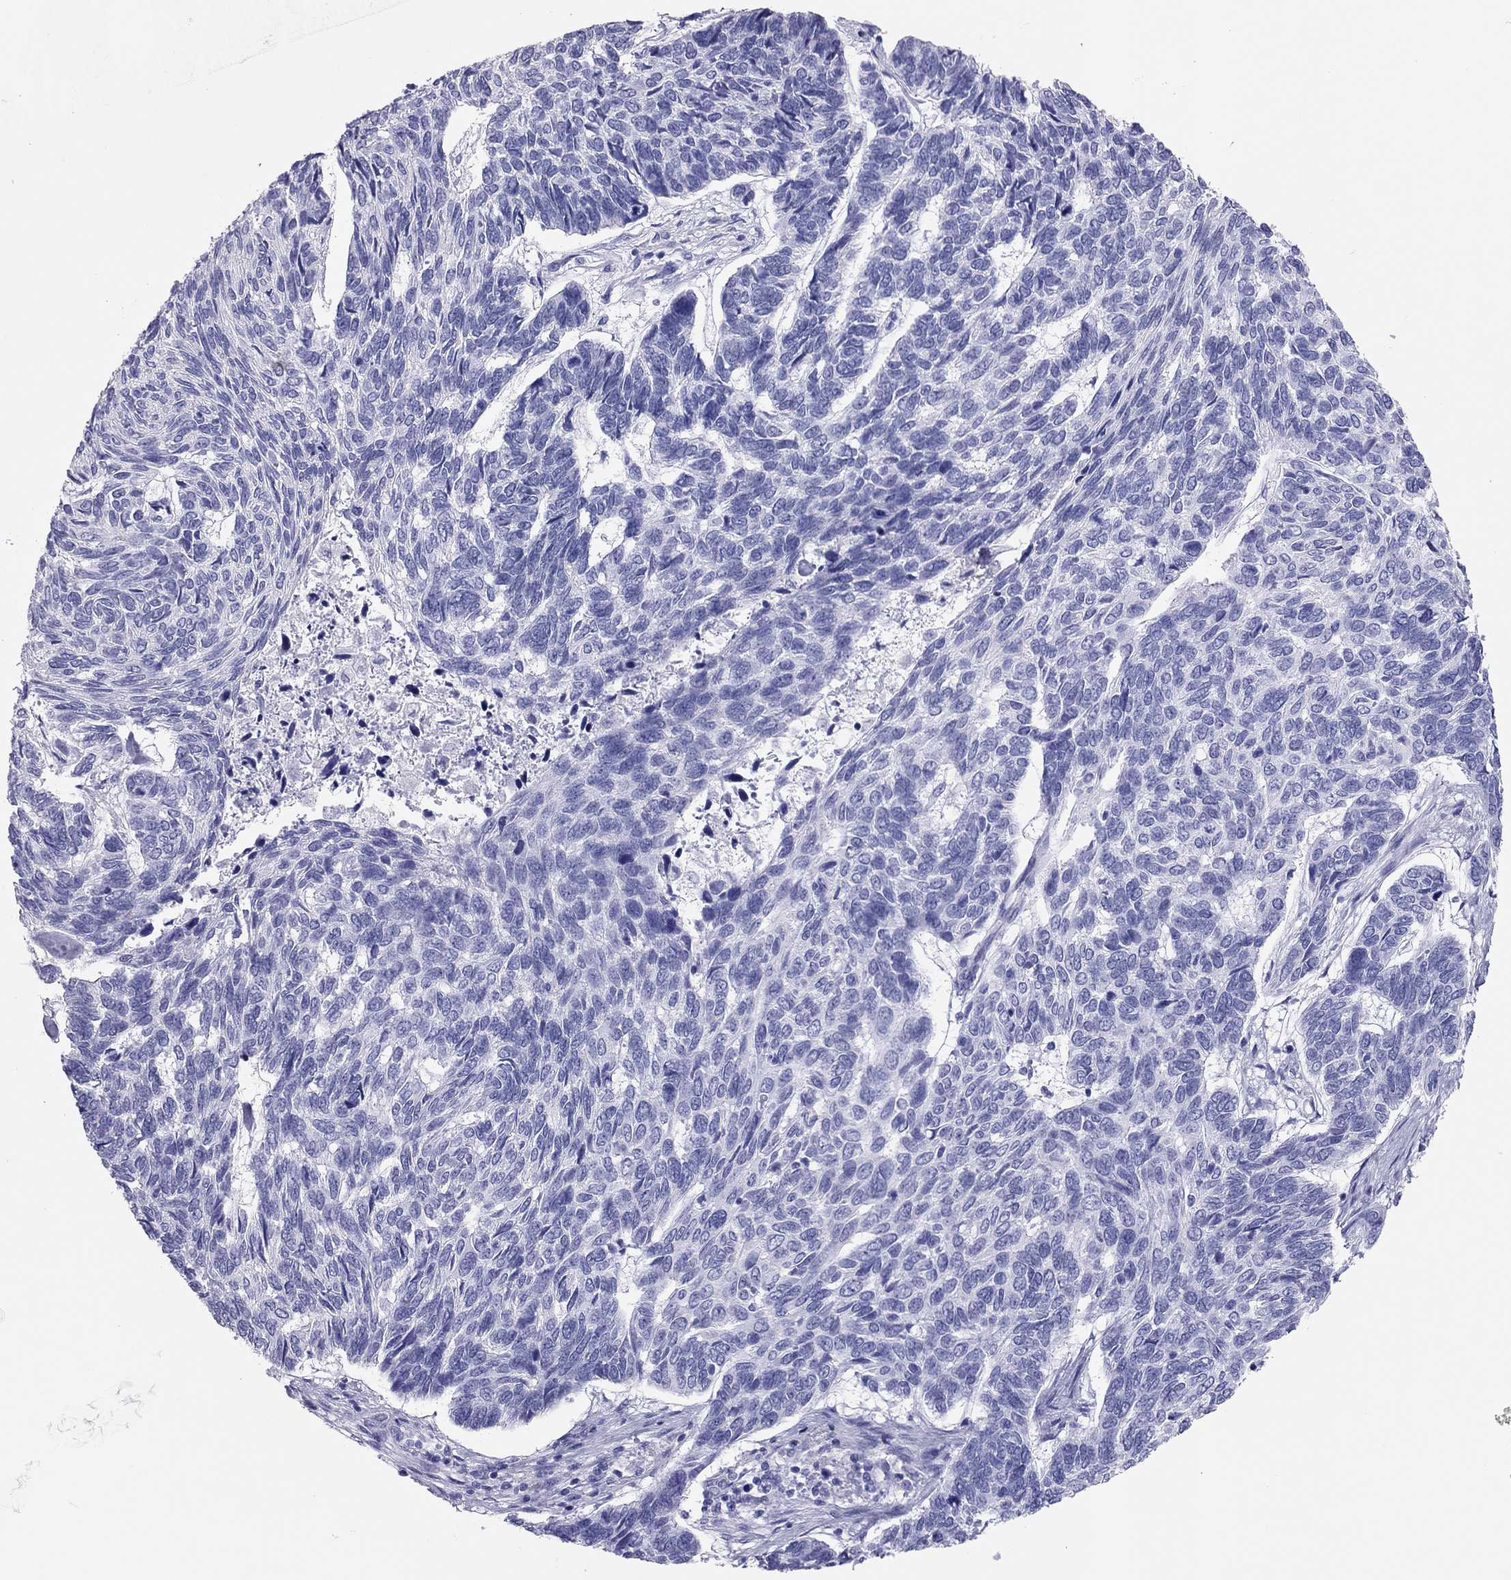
{"staining": {"intensity": "negative", "quantity": "none", "location": "none"}, "tissue": "skin cancer", "cell_type": "Tumor cells", "image_type": "cancer", "snomed": [{"axis": "morphology", "description": "Basal cell carcinoma"}, {"axis": "topography", "description": "Skin"}], "caption": "The image exhibits no significant positivity in tumor cells of skin cancer (basal cell carcinoma). (Brightfield microscopy of DAB IHC at high magnification).", "gene": "TSHB", "patient": {"sex": "female", "age": 65}}